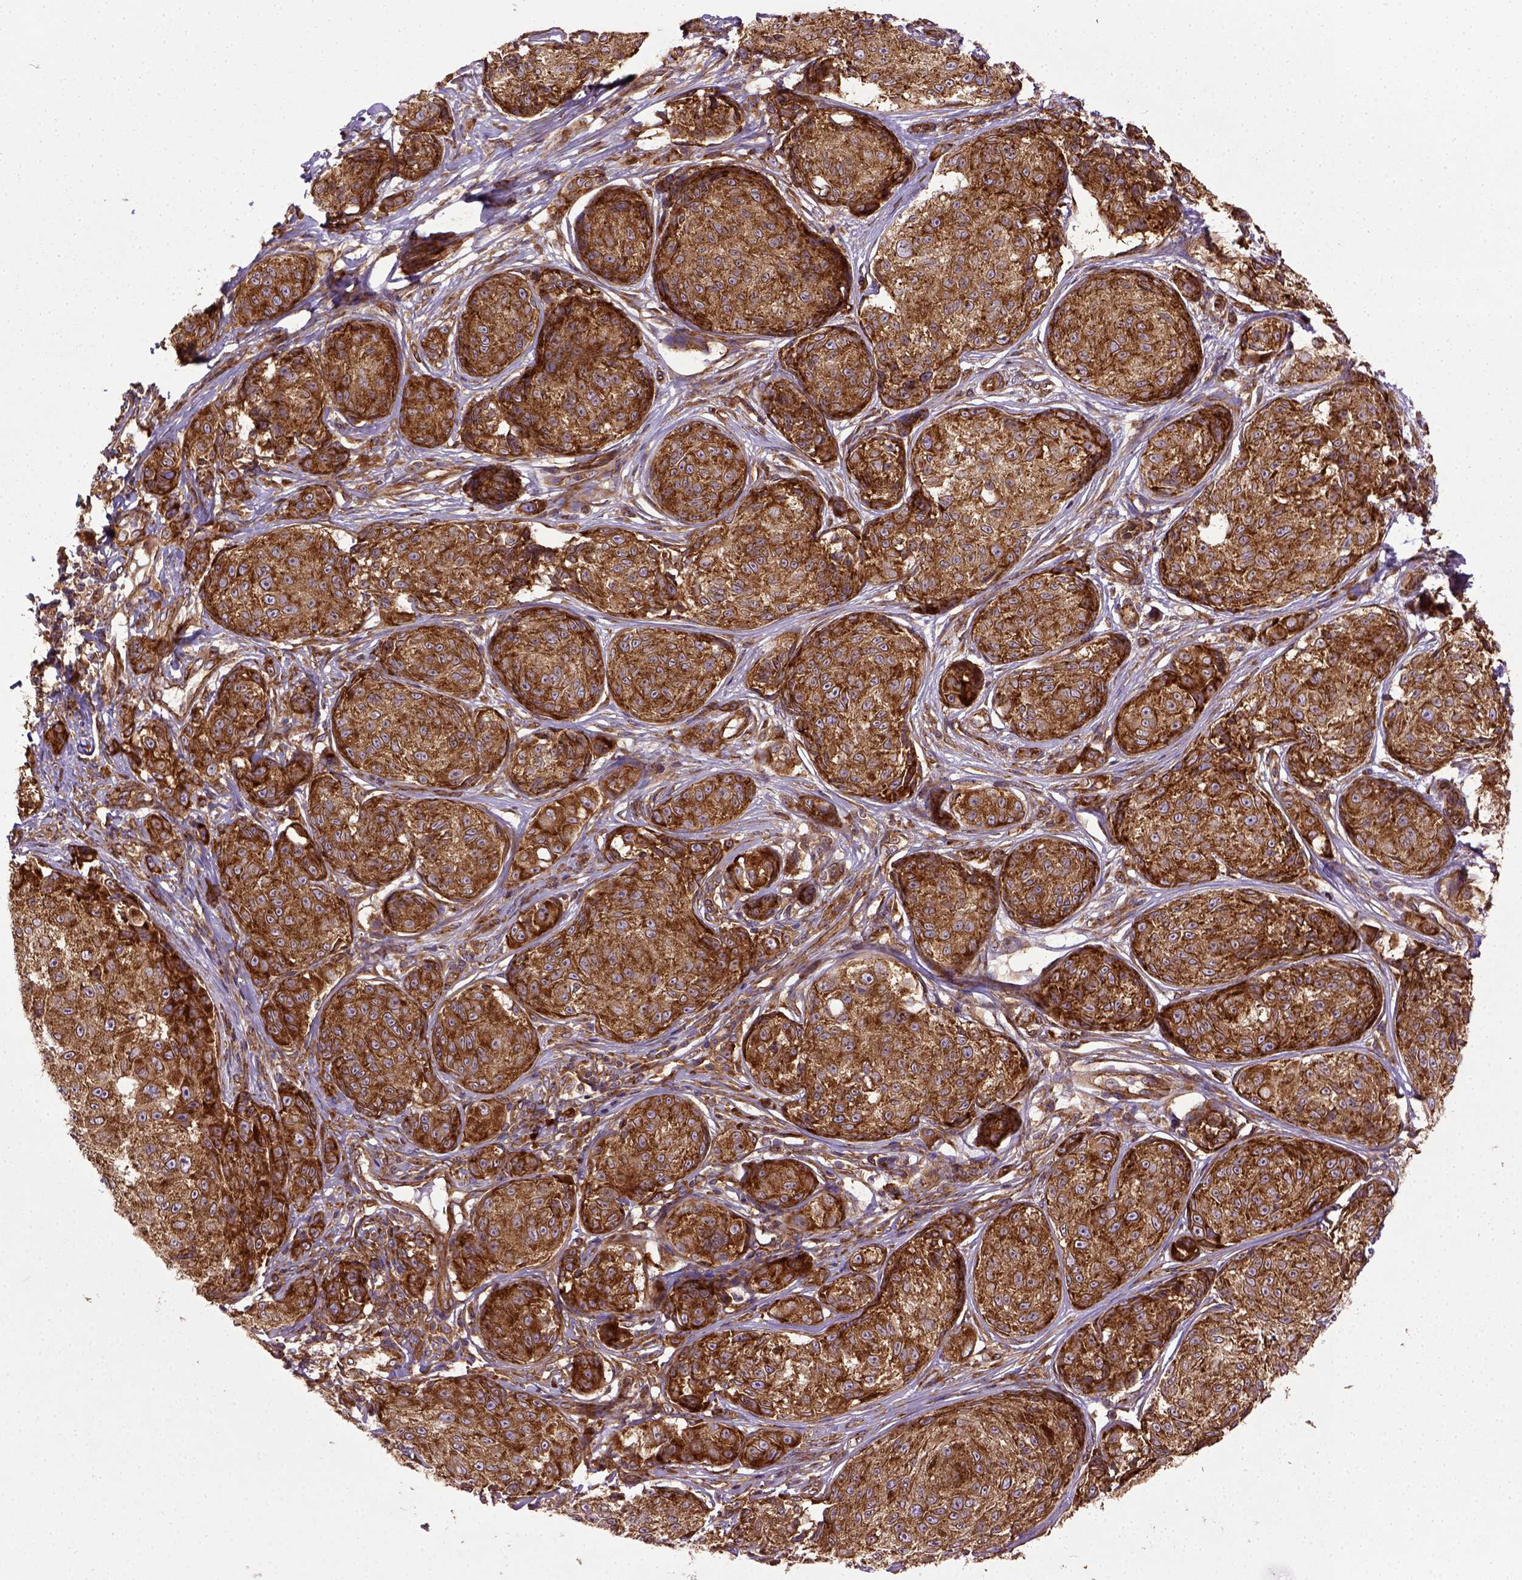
{"staining": {"intensity": "strong", "quantity": ">75%", "location": "cytoplasmic/membranous"}, "tissue": "melanoma", "cell_type": "Tumor cells", "image_type": "cancer", "snomed": [{"axis": "morphology", "description": "Malignant melanoma, NOS"}, {"axis": "topography", "description": "Skin"}], "caption": "DAB immunohistochemical staining of melanoma displays strong cytoplasmic/membranous protein positivity in approximately >75% of tumor cells.", "gene": "CAPRIN1", "patient": {"sex": "male", "age": 61}}